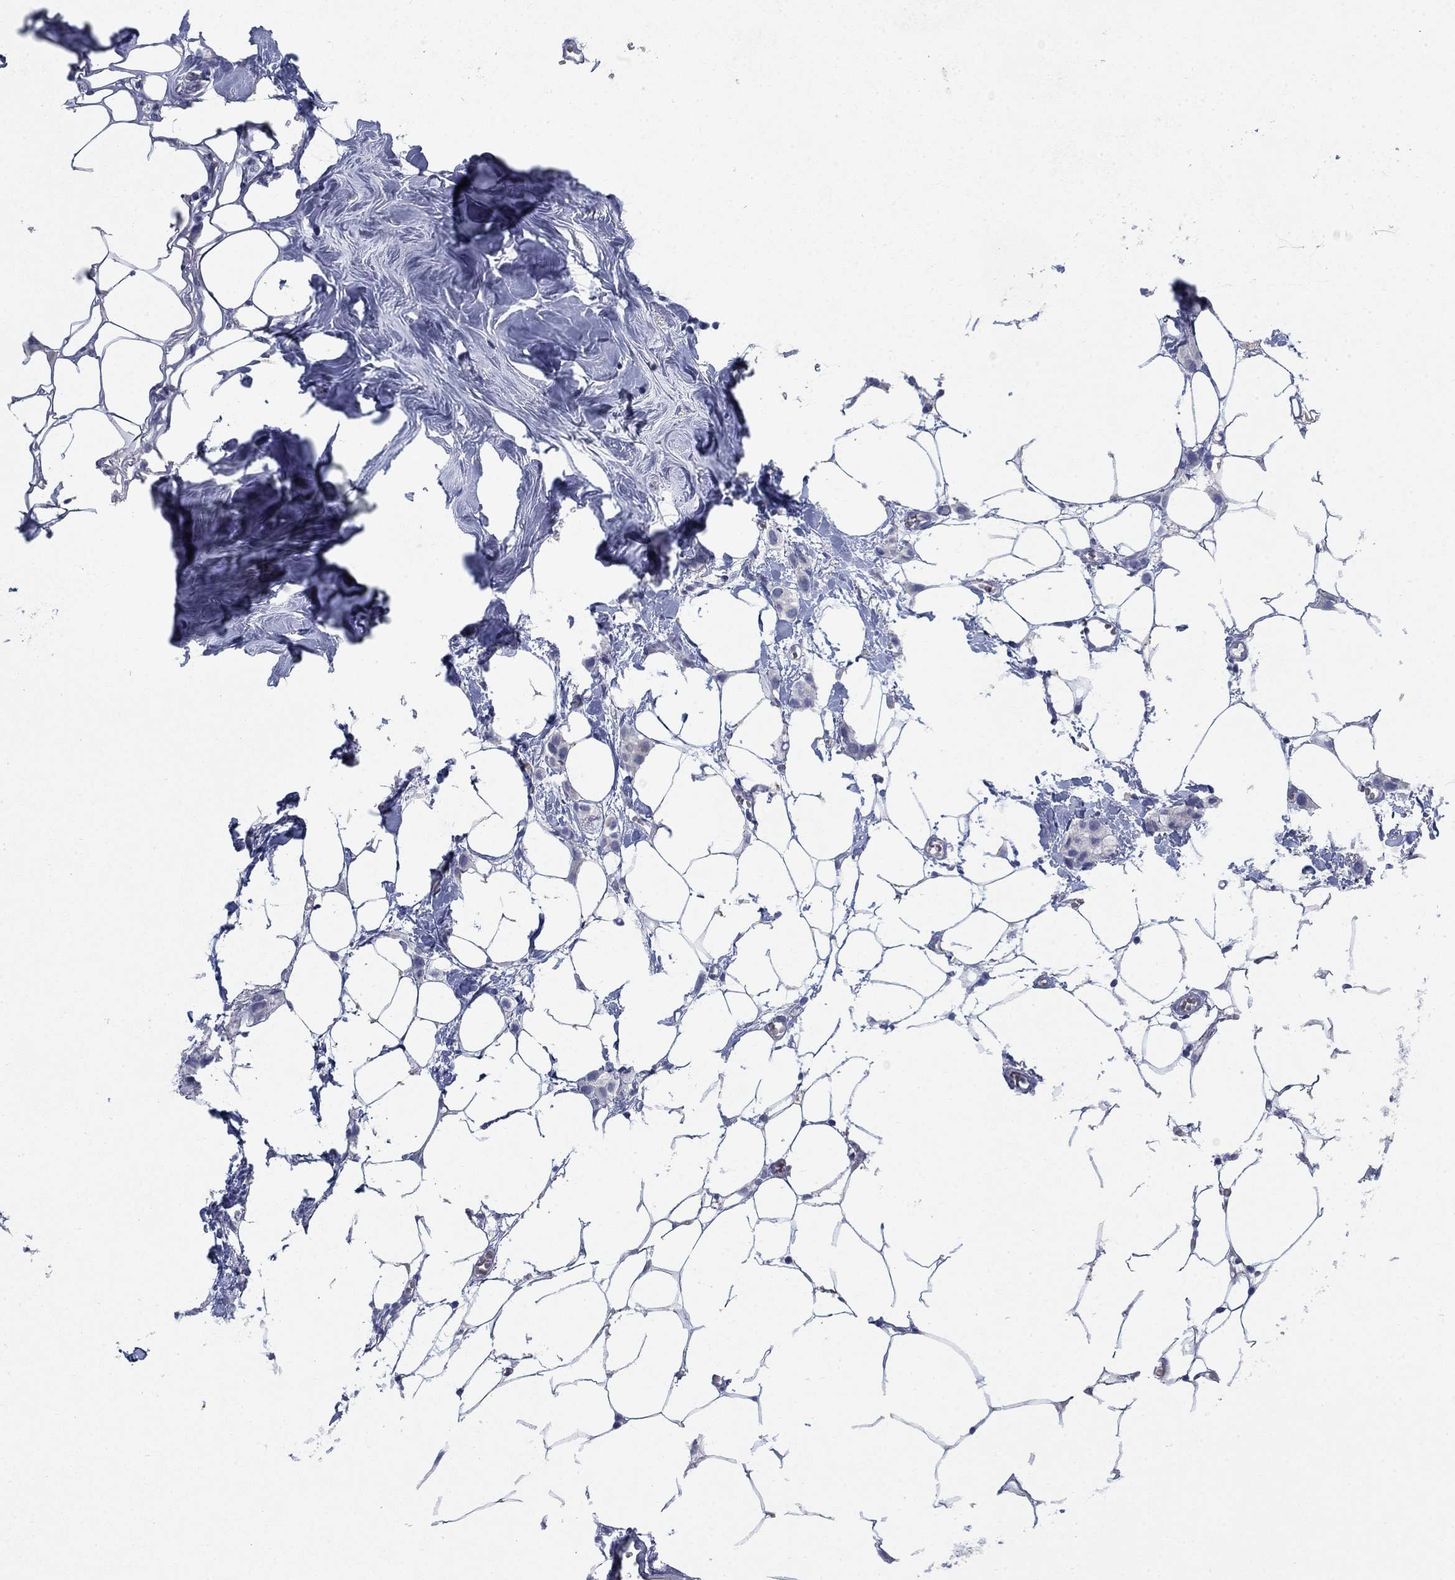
{"staining": {"intensity": "negative", "quantity": "none", "location": "none"}, "tissue": "breast cancer", "cell_type": "Tumor cells", "image_type": "cancer", "snomed": [{"axis": "morphology", "description": "Duct carcinoma"}, {"axis": "topography", "description": "Breast"}], "caption": "This is an immunohistochemistry photomicrograph of human breast invasive ductal carcinoma. There is no staining in tumor cells.", "gene": "DNER", "patient": {"sex": "female", "age": 85}}